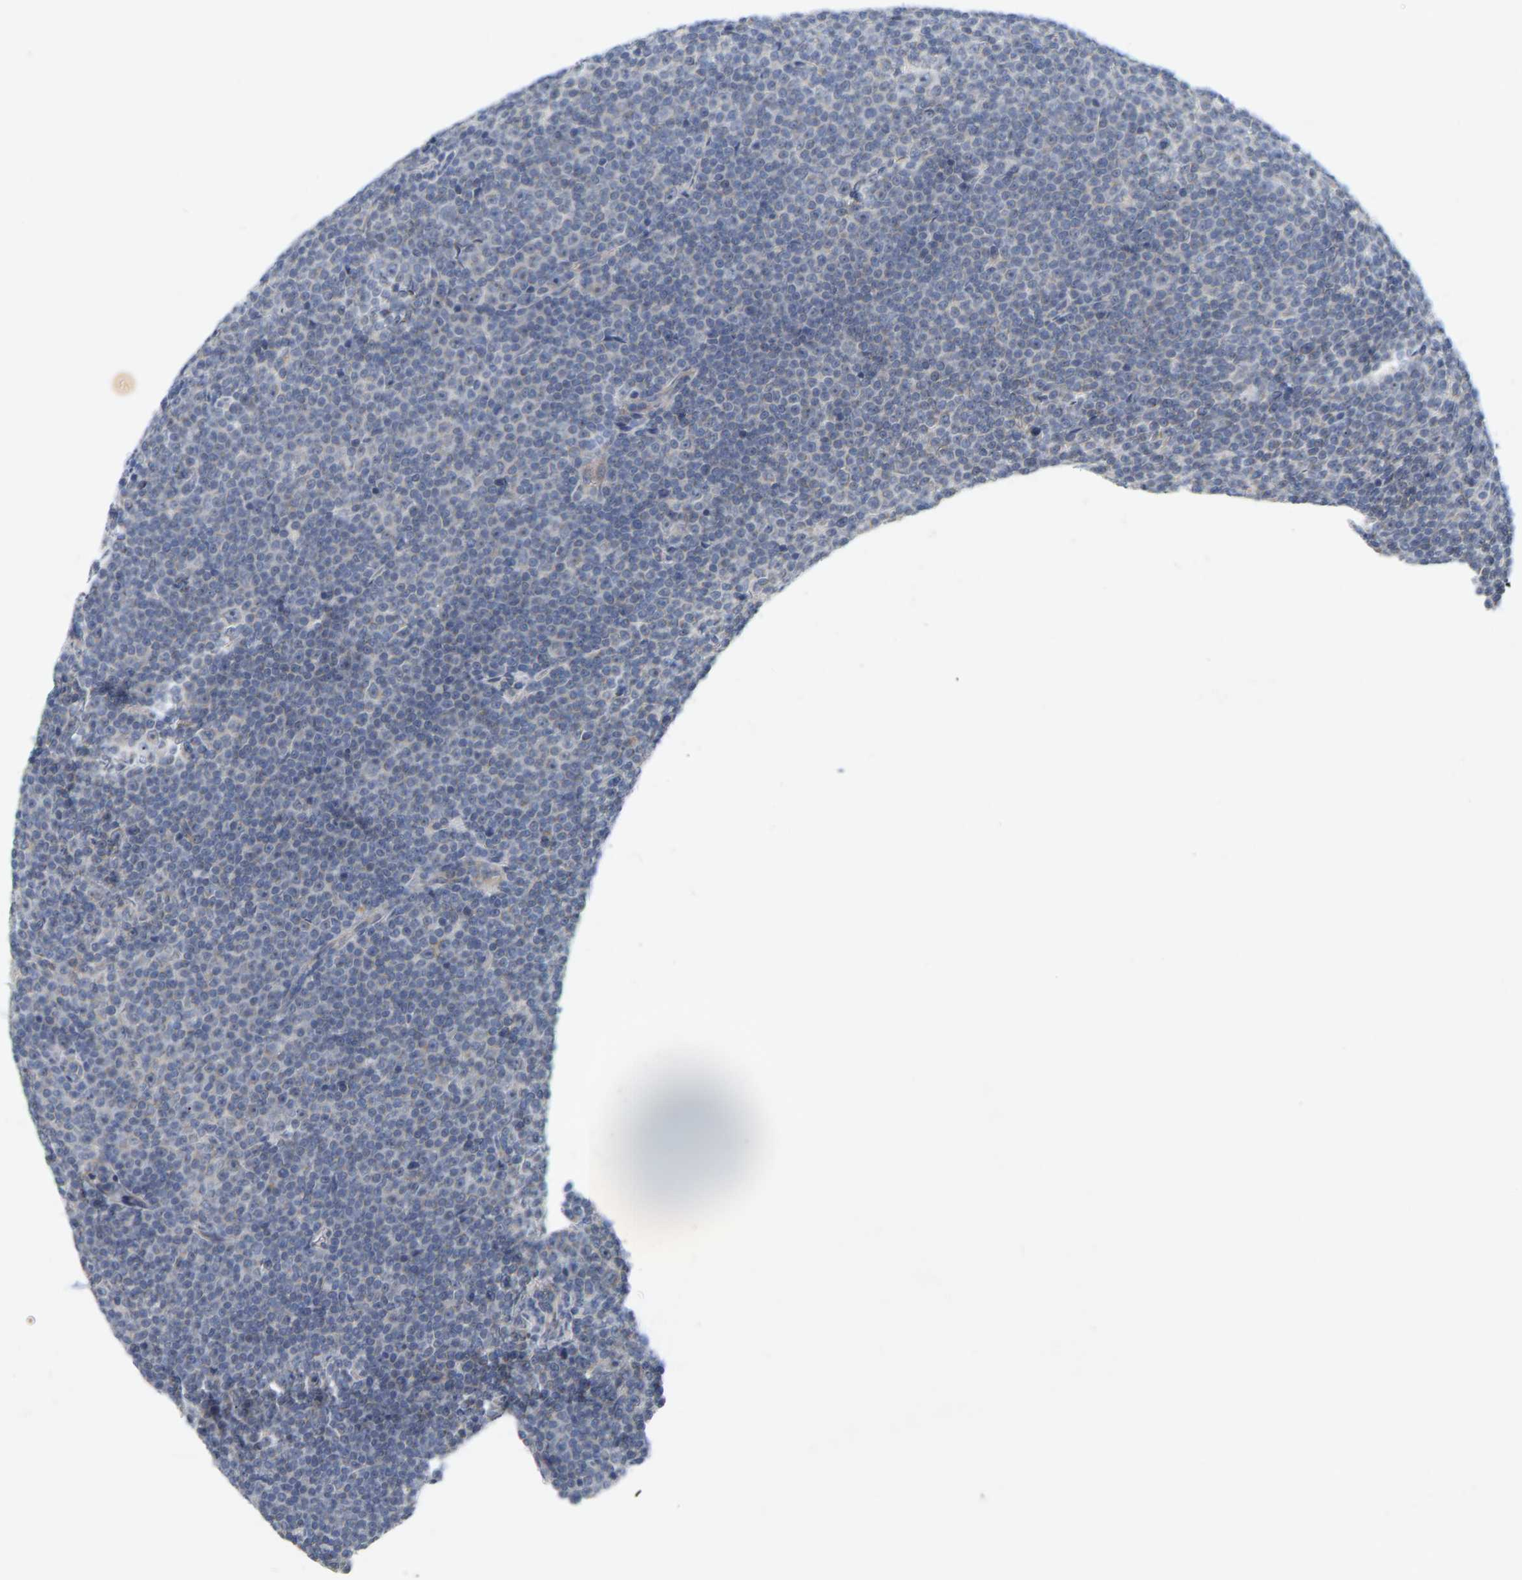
{"staining": {"intensity": "negative", "quantity": "none", "location": "none"}, "tissue": "lymphoma", "cell_type": "Tumor cells", "image_type": "cancer", "snomed": [{"axis": "morphology", "description": "Malignant lymphoma, non-Hodgkin's type, Low grade"}, {"axis": "topography", "description": "Lymph node"}], "caption": "Tumor cells show no significant protein positivity in malignant lymphoma, non-Hodgkin's type (low-grade).", "gene": "MINDY4", "patient": {"sex": "female", "age": 67}}